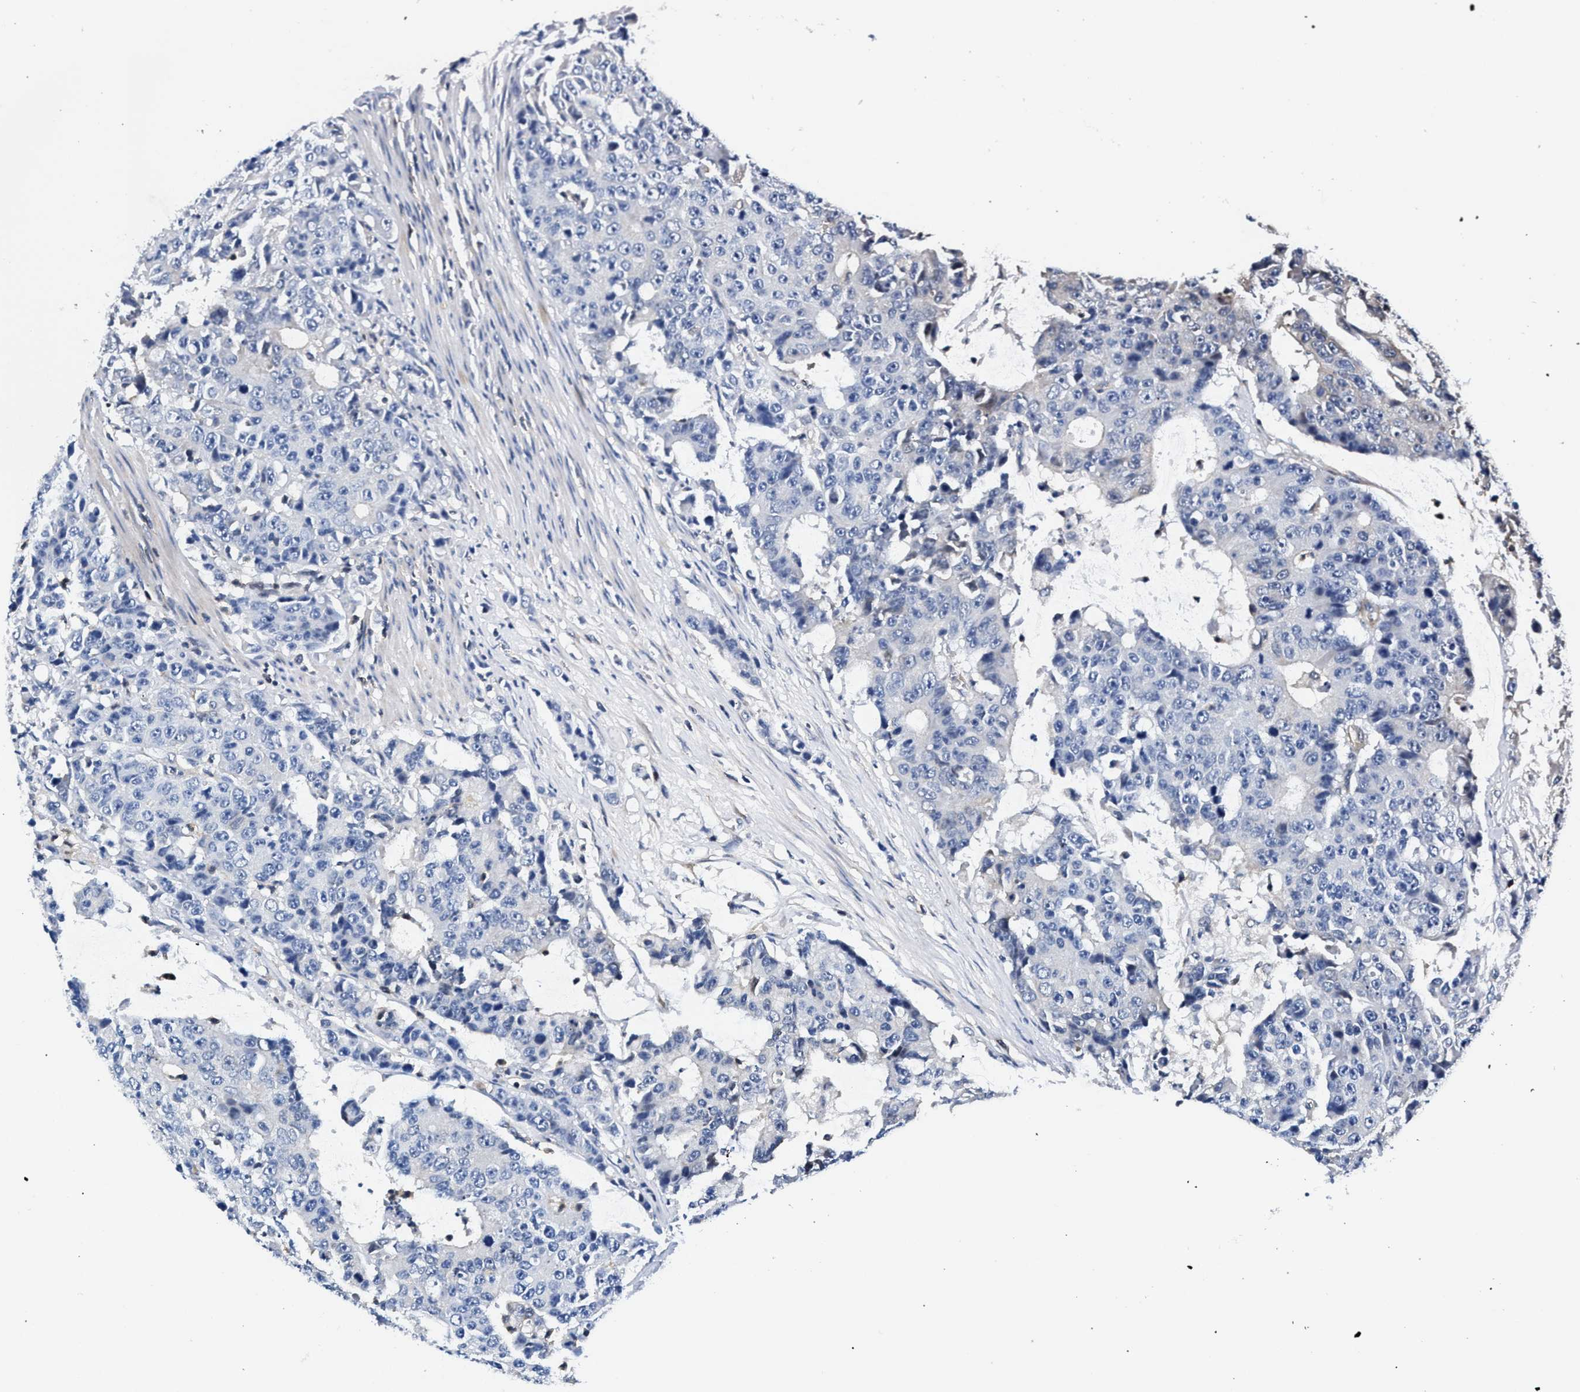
{"staining": {"intensity": "negative", "quantity": "none", "location": "none"}, "tissue": "colorectal cancer", "cell_type": "Tumor cells", "image_type": "cancer", "snomed": [{"axis": "morphology", "description": "Adenocarcinoma, NOS"}, {"axis": "topography", "description": "Colon"}], "caption": "Colorectal cancer was stained to show a protein in brown. There is no significant expression in tumor cells. (IHC, brightfield microscopy, high magnification).", "gene": "LASP1", "patient": {"sex": "female", "age": 86}}